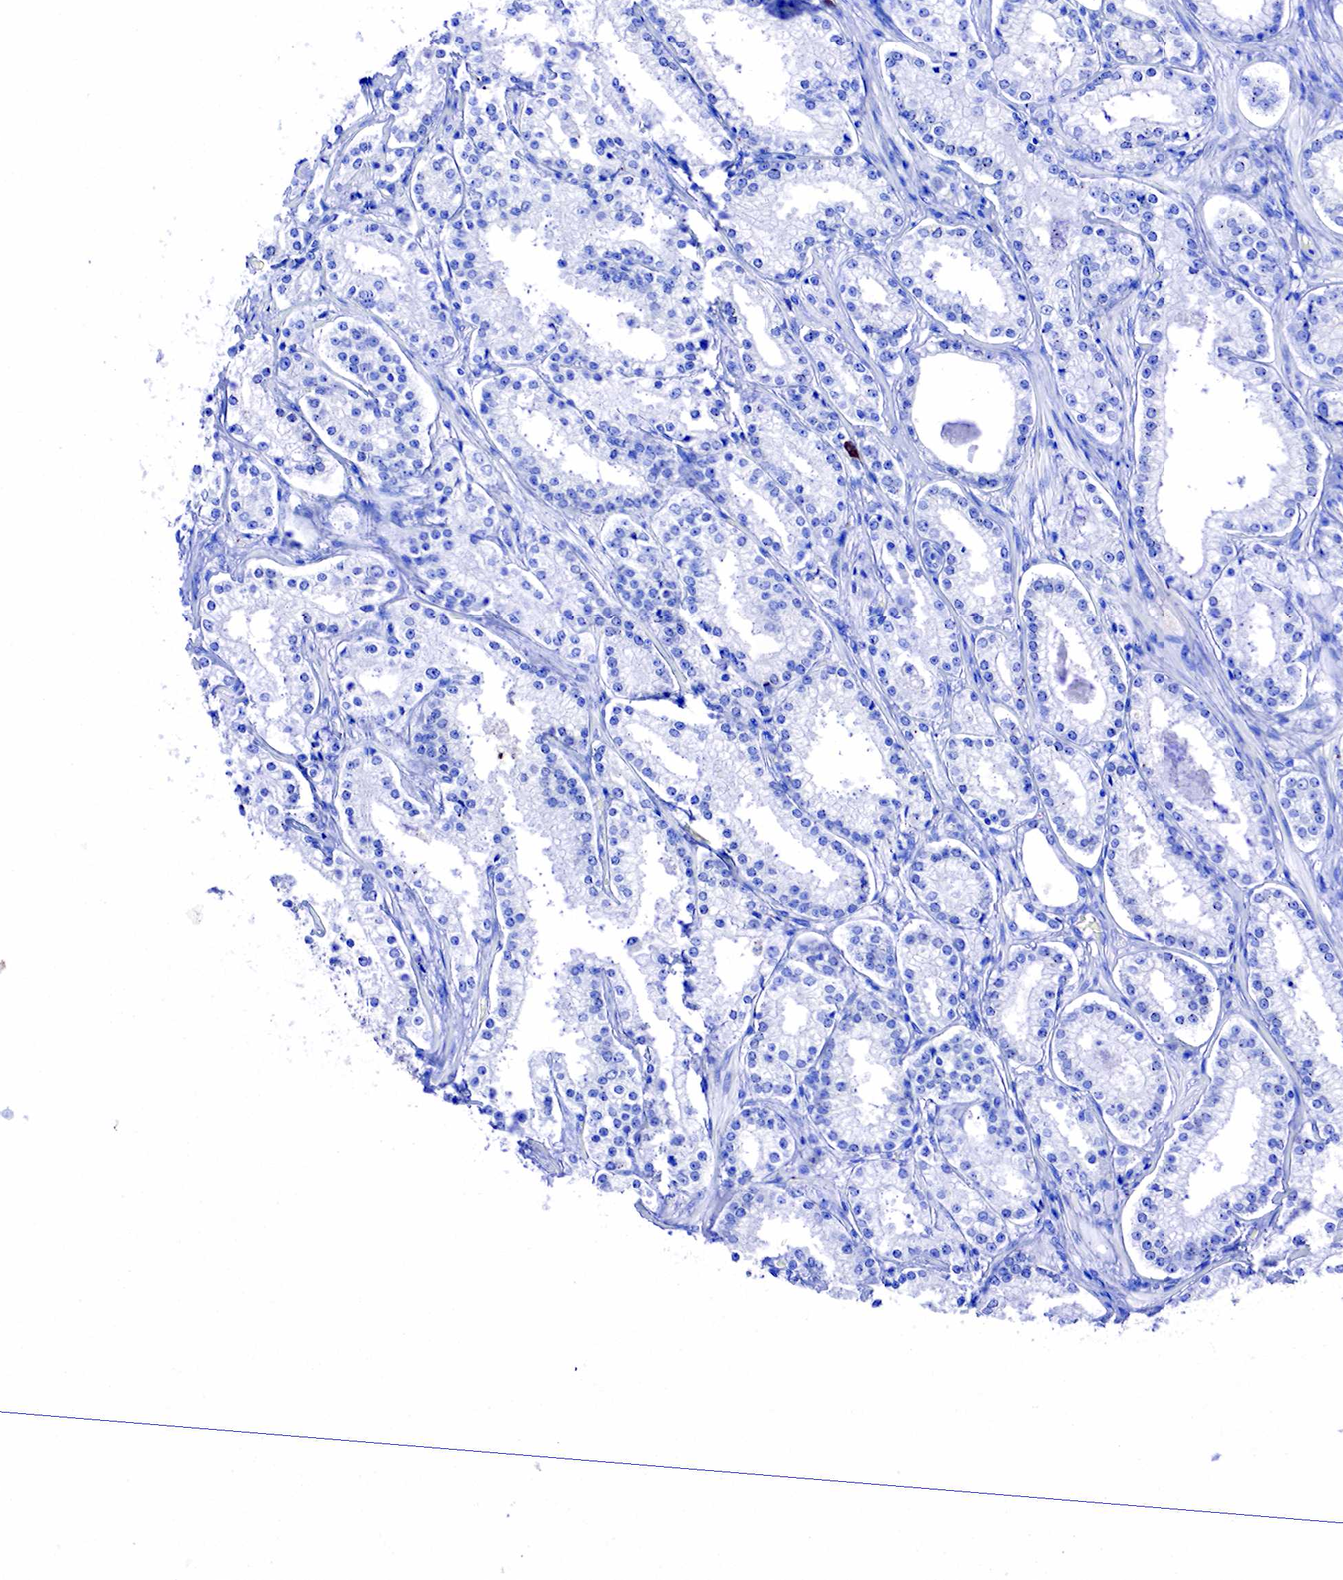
{"staining": {"intensity": "negative", "quantity": "none", "location": "none"}, "tissue": "prostate cancer", "cell_type": "Tumor cells", "image_type": "cancer", "snomed": [{"axis": "morphology", "description": "Adenocarcinoma, Medium grade"}, {"axis": "topography", "description": "Prostate"}], "caption": "High power microscopy image of an immunohistochemistry (IHC) image of adenocarcinoma (medium-grade) (prostate), revealing no significant expression in tumor cells.", "gene": "CD79A", "patient": {"sex": "male", "age": 73}}